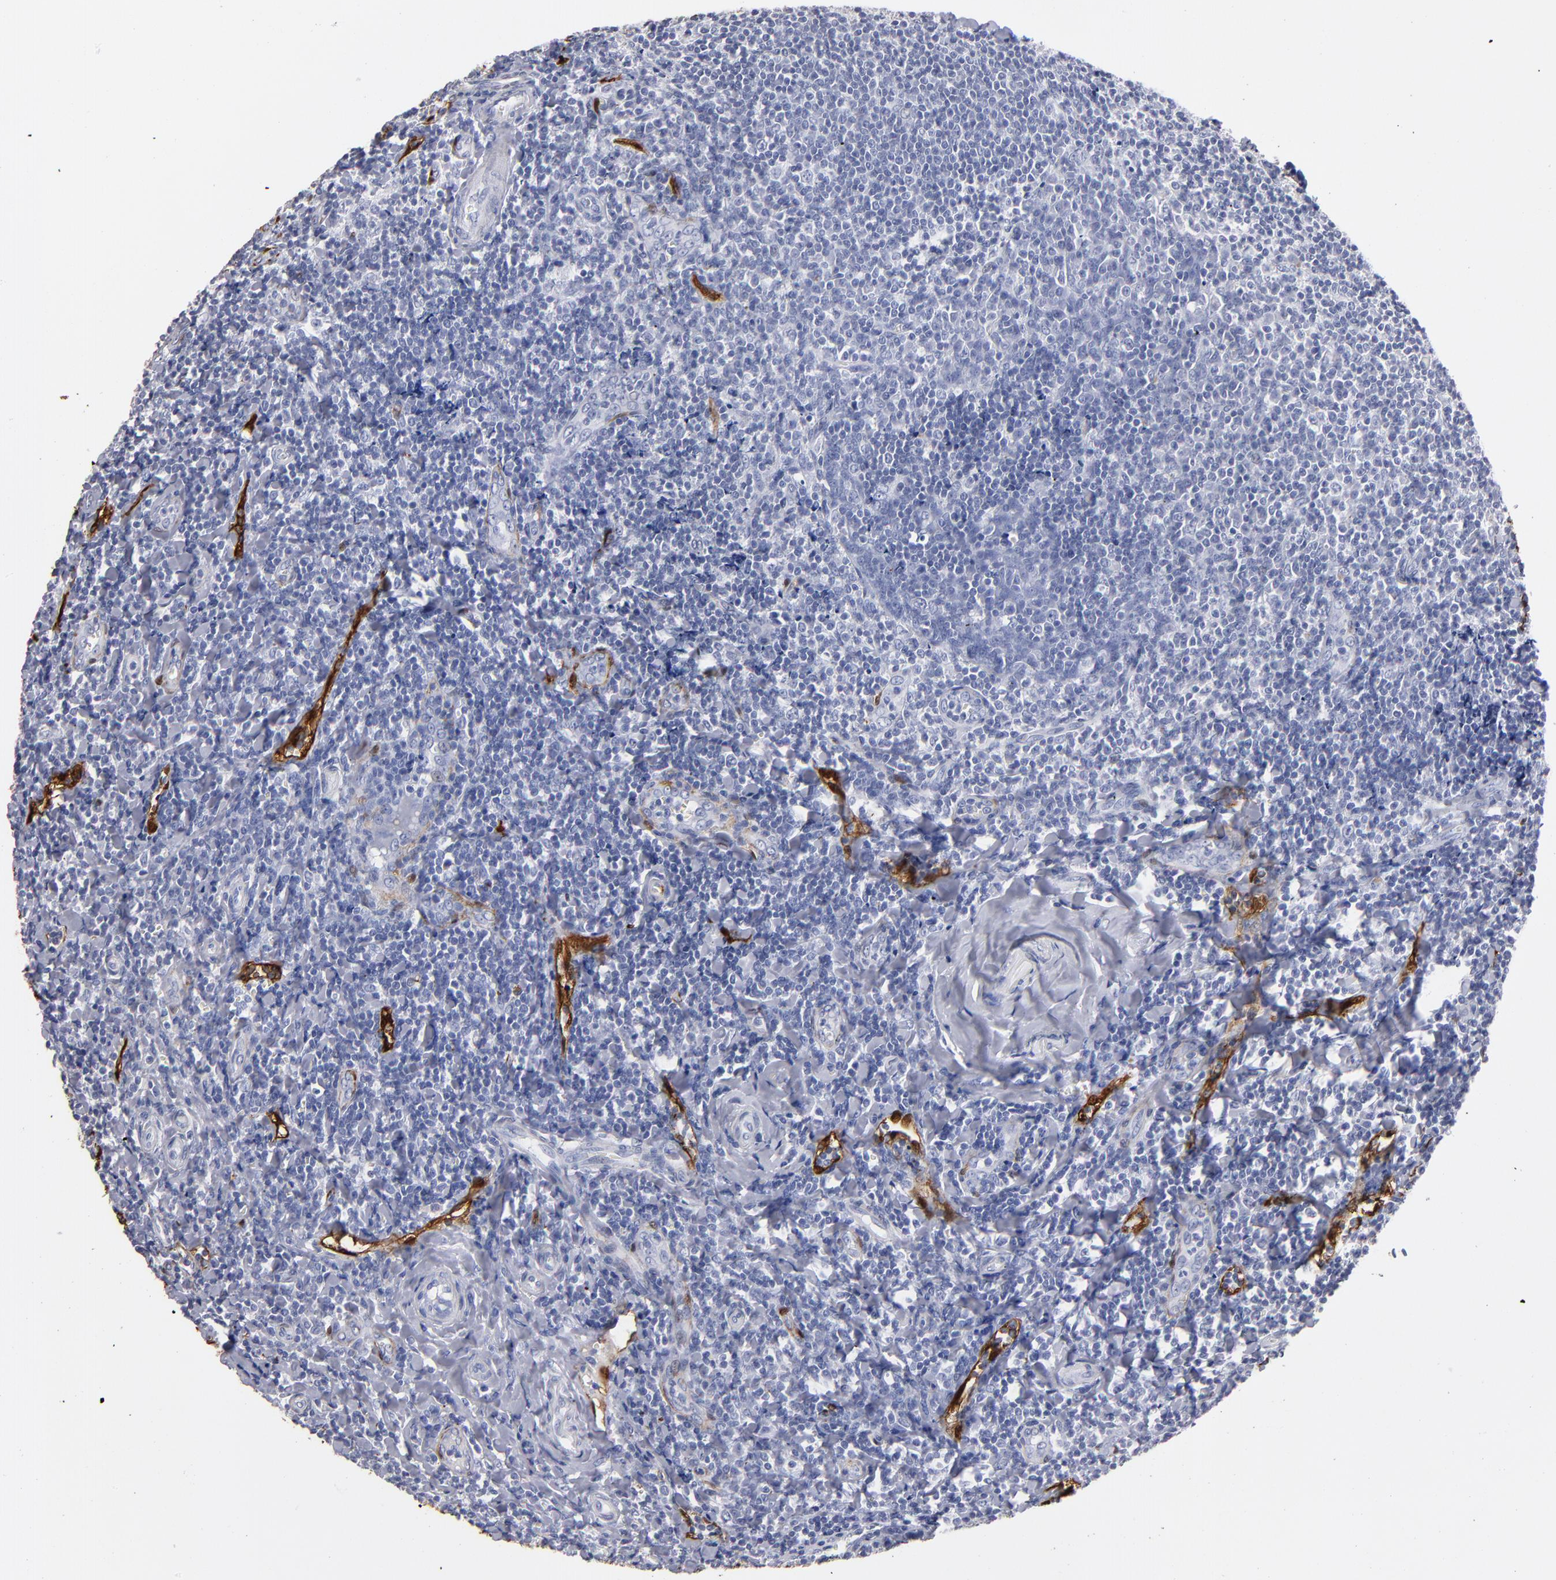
{"staining": {"intensity": "negative", "quantity": "none", "location": "none"}, "tissue": "tonsil", "cell_type": "Germinal center cells", "image_type": "normal", "snomed": [{"axis": "morphology", "description": "Normal tissue, NOS"}, {"axis": "topography", "description": "Tonsil"}], "caption": "An image of human tonsil is negative for staining in germinal center cells. (DAB (3,3'-diaminobenzidine) immunohistochemistry (IHC) with hematoxylin counter stain).", "gene": "FABP4", "patient": {"sex": "male", "age": 20}}